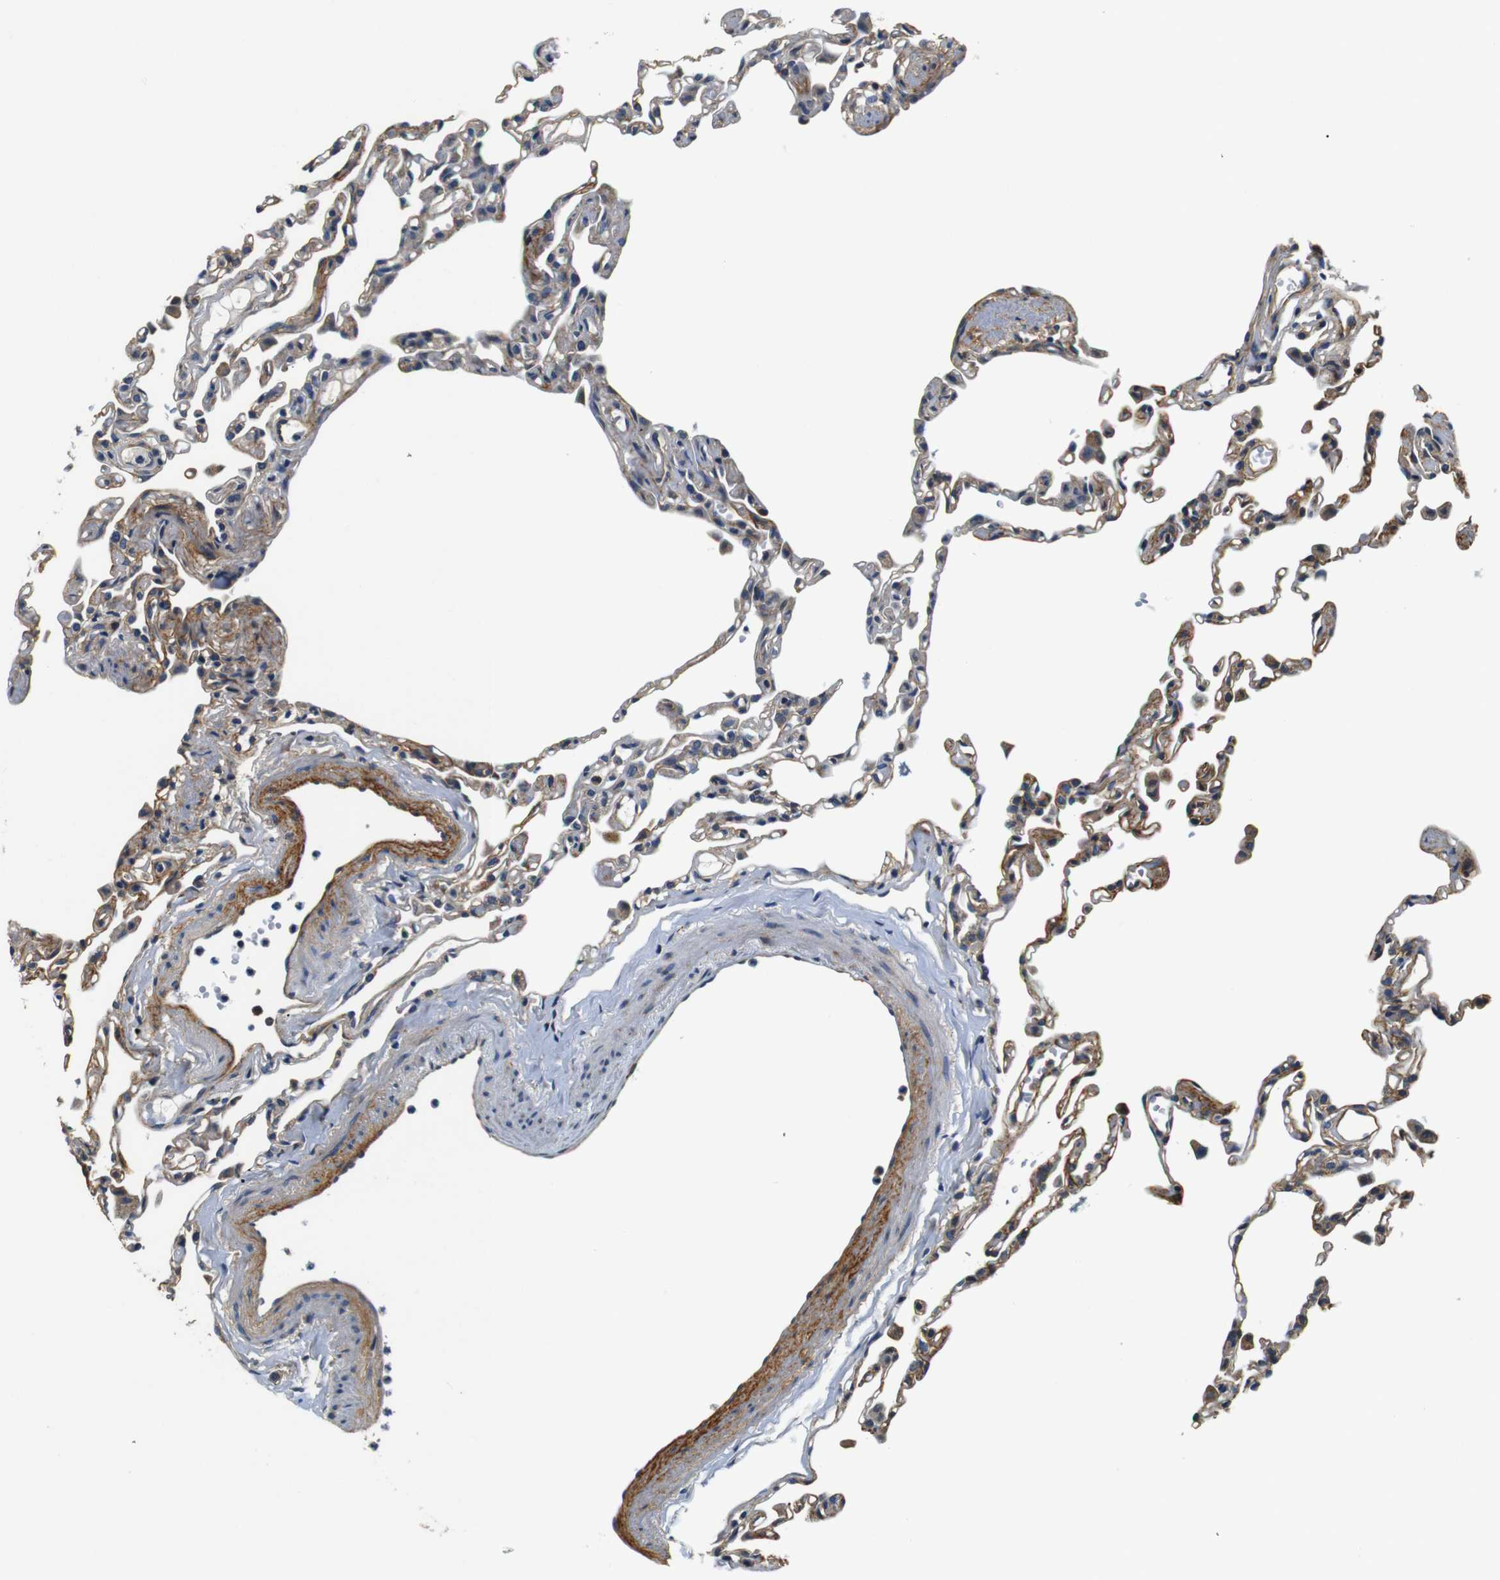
{"staining": {"intensity": "moderate", "quantity": "<25%", "location": "cytoplasmic/membranous"}, "tissue": "lung", "cell_type": "Alveolar cells", "image_type": "normal", "snomed": [{"axis": "morphology", "description": "Normal tissue, NOS"}, {"axis": "topography", "description": "Lung"}], "caption": "This photomicrograph shows IHC staining of unremarkable human lung, with low moderate cytoplasmic/membranous staining in about <25% of alveolar cells.", "gene": "COL1A1", "patient": {"sex": "female", "age": 49}}